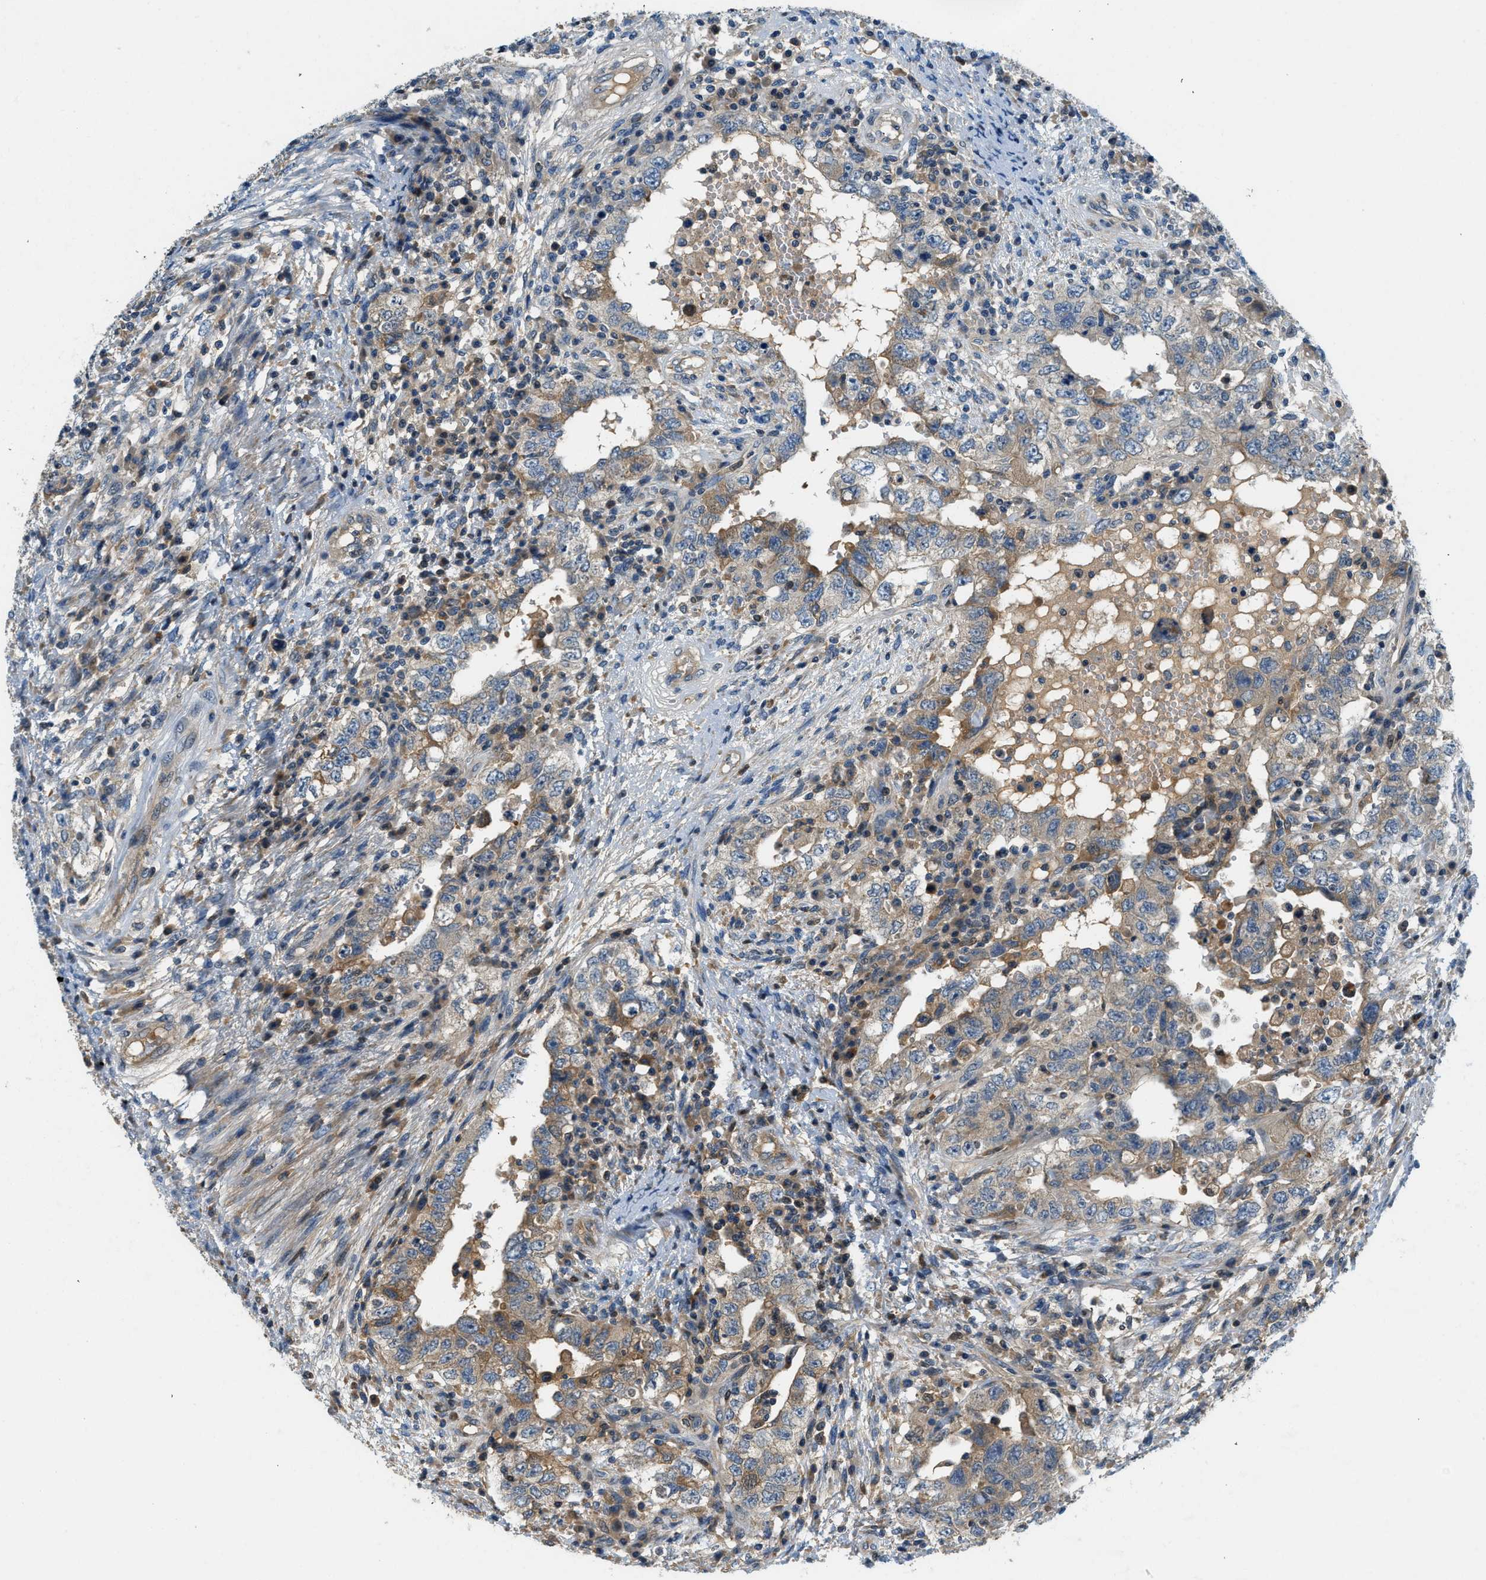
{"staining": {"intensity": "weak", "quantity": "<25%", "location": "cytoplasmic/membranous"}, "tissue": "testis cancer", "cell_type": "Tumor cells", "image_type": "cancer", "snomed": [{"axis": "morphology", "description": "Carcinoma, Embryonal, NOS"}, {"axis": "topography", "description": "Testis"}], "caption": "Human testis embryonal carcinoma stained for a protein using IHC demonstrates no expression in tumor cells.", "gene": "KCNK1", "patient": {"sex": "male", "age": 26}}